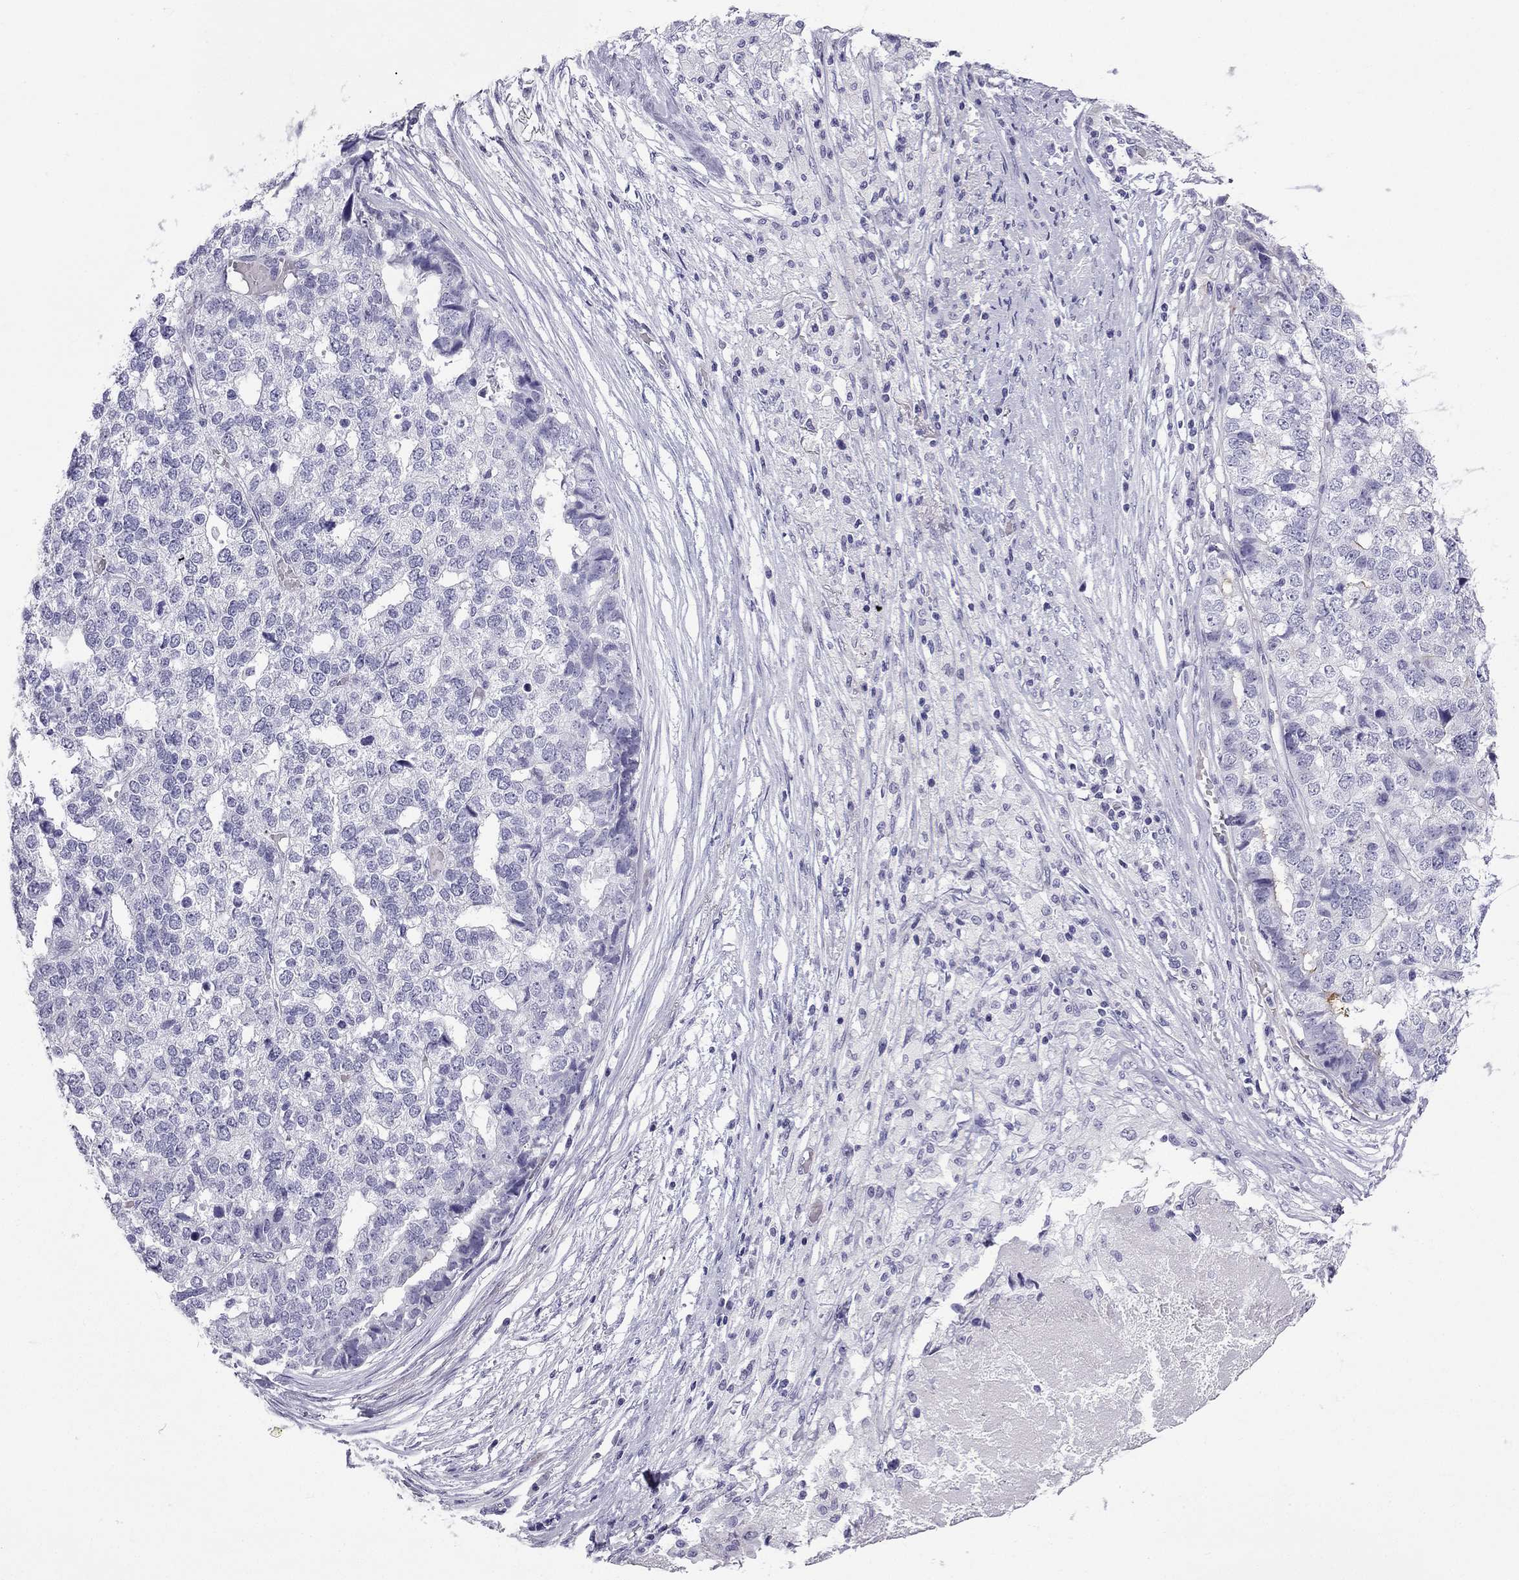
{"staining": {"intensity": "negative", "quantity": "none", "location": "none"}, "tissue": "stomach cancer", "cell_type": "Tumor cells", "image_type": "cancer", "snomed": [{"axis": "morphology", "description": "Adenocarcinoma, NOS"}, {"axis": "topography", "description": "Stomach"}], "caption": "Adenocarcinoma (stomach) stained for a protein using immunohistochemistry shows no staining tumor cells.", "gene": "GJA8", "patient": {"sex": "male", "age": 69}}